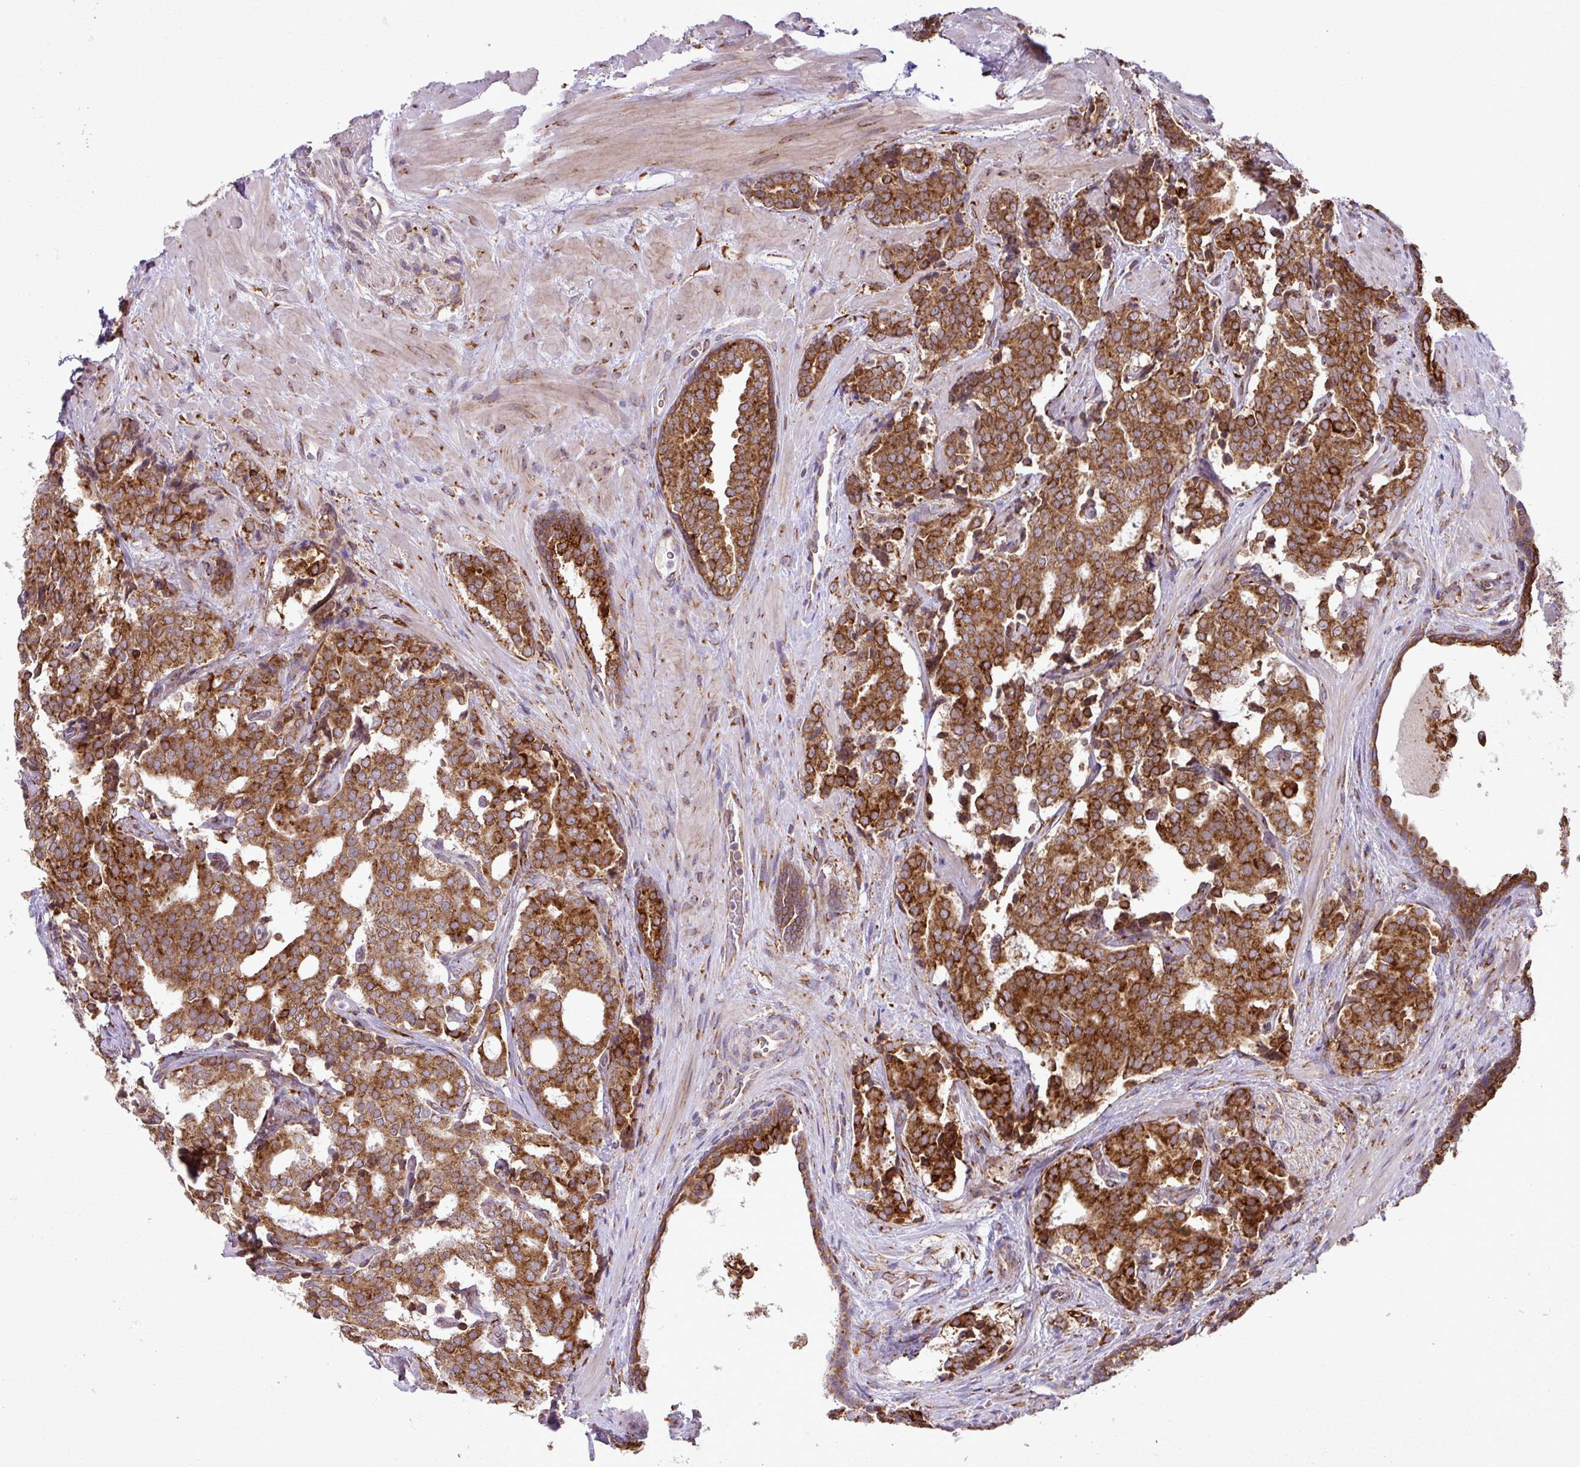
{"staining": {"intensity": "strong", "quantity": ">75%", "location": "cytoplasmic/membranous"}, "tissue": "prostate cancer", "cell_type": "Tumor cells", "image_type": "cancer", "snomed": [{"axis": "morphology", "description": "Adenocarcinoma, High grade"}, {"axis": "topography", "description": "Prostate"}], "caption": "Protein staining by immunohistochemistry shows strong cytoplasmic/membranous staining in about >75% of tumor cells in high-grade adenocarcinoma (prostate).", "gene": "SLC39A7", "patient": {"sex": "male", "age": 63}}